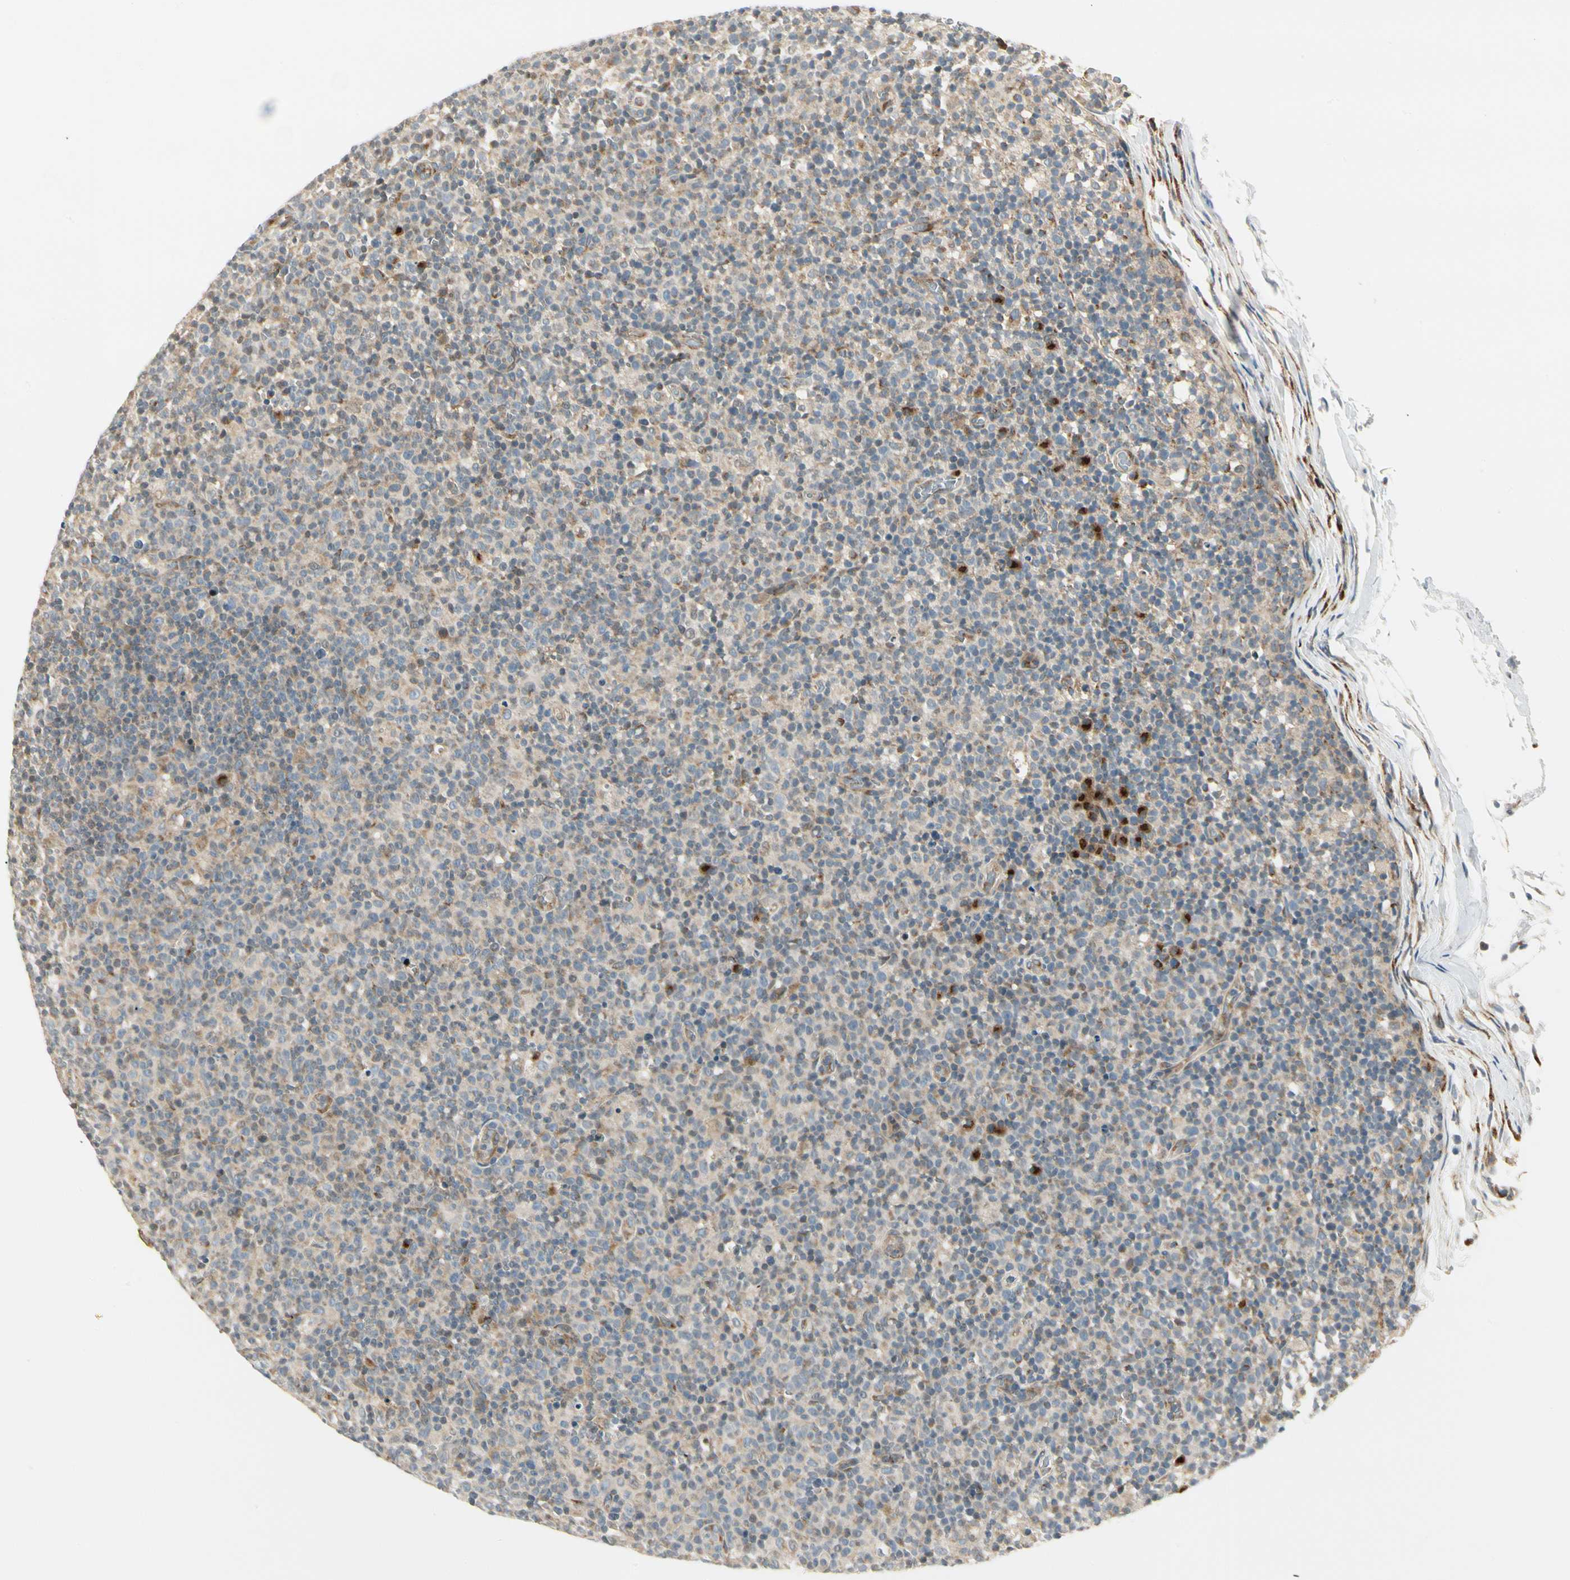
{"staining": {"intensity": "weak", "quantity": ">75%", "location": "cytoplasmic/membranous"}, "tissue": "lymph node", "cell_type": "Germinal center cells", "image_type": "normal", "snomed": [{"axis": "morphology", "description": "Normal tissue, NOS"}, {"axis": "morphology", "description": "Inflammation, NOS"}, {"axis": "topography", "description": "Lymph node"}], "caption": "IHC histopathology image of unremarkable lymph node: human lymph node stained using immunohistochemistry demonstrates low levels of weak protein expression localized specifically in the cytoplasmic/membranous of germinal center cells, appearing as a cytoplasmic/membranous brown color.", "gene": "MANSC1", "patient": {"sex": "male", "age": 55}}